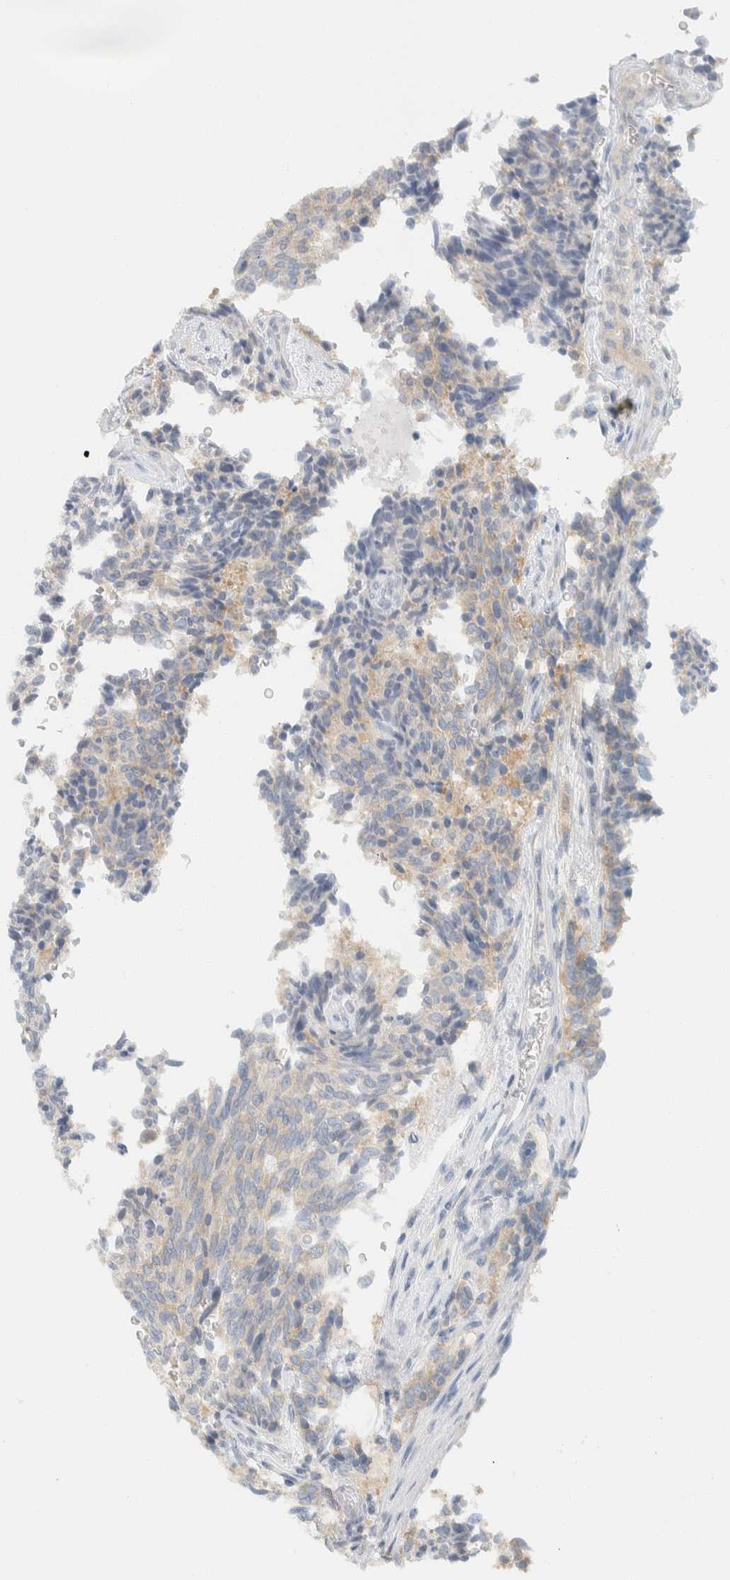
{"staining": {"intensity": "weak", "quantity": "<25%", "location": "cytoplasmic/membranous"}, "tissue": "carcinoid", "cell_type": "Tumor cells", "image_type": "cancer", "snomed": [{"axis": "morphology", "description": "Carcinoid, malignant, NOS"}, {"axis": "topography", "description": "Pancreas"}], "caption": "Malignant carcinoid was stained to show a protein in brown. There is no significant staining in tumor cells. The staining was performed using DAB (3,3'-diaminobenzidine) to visualize the protein expression in brown, while the nuclei were stained in blue with hematoxylin (Magnification: 20x).", "gene": "PTGES3L-AARSD1", "patient": {"sex": "female", "age": 54}}